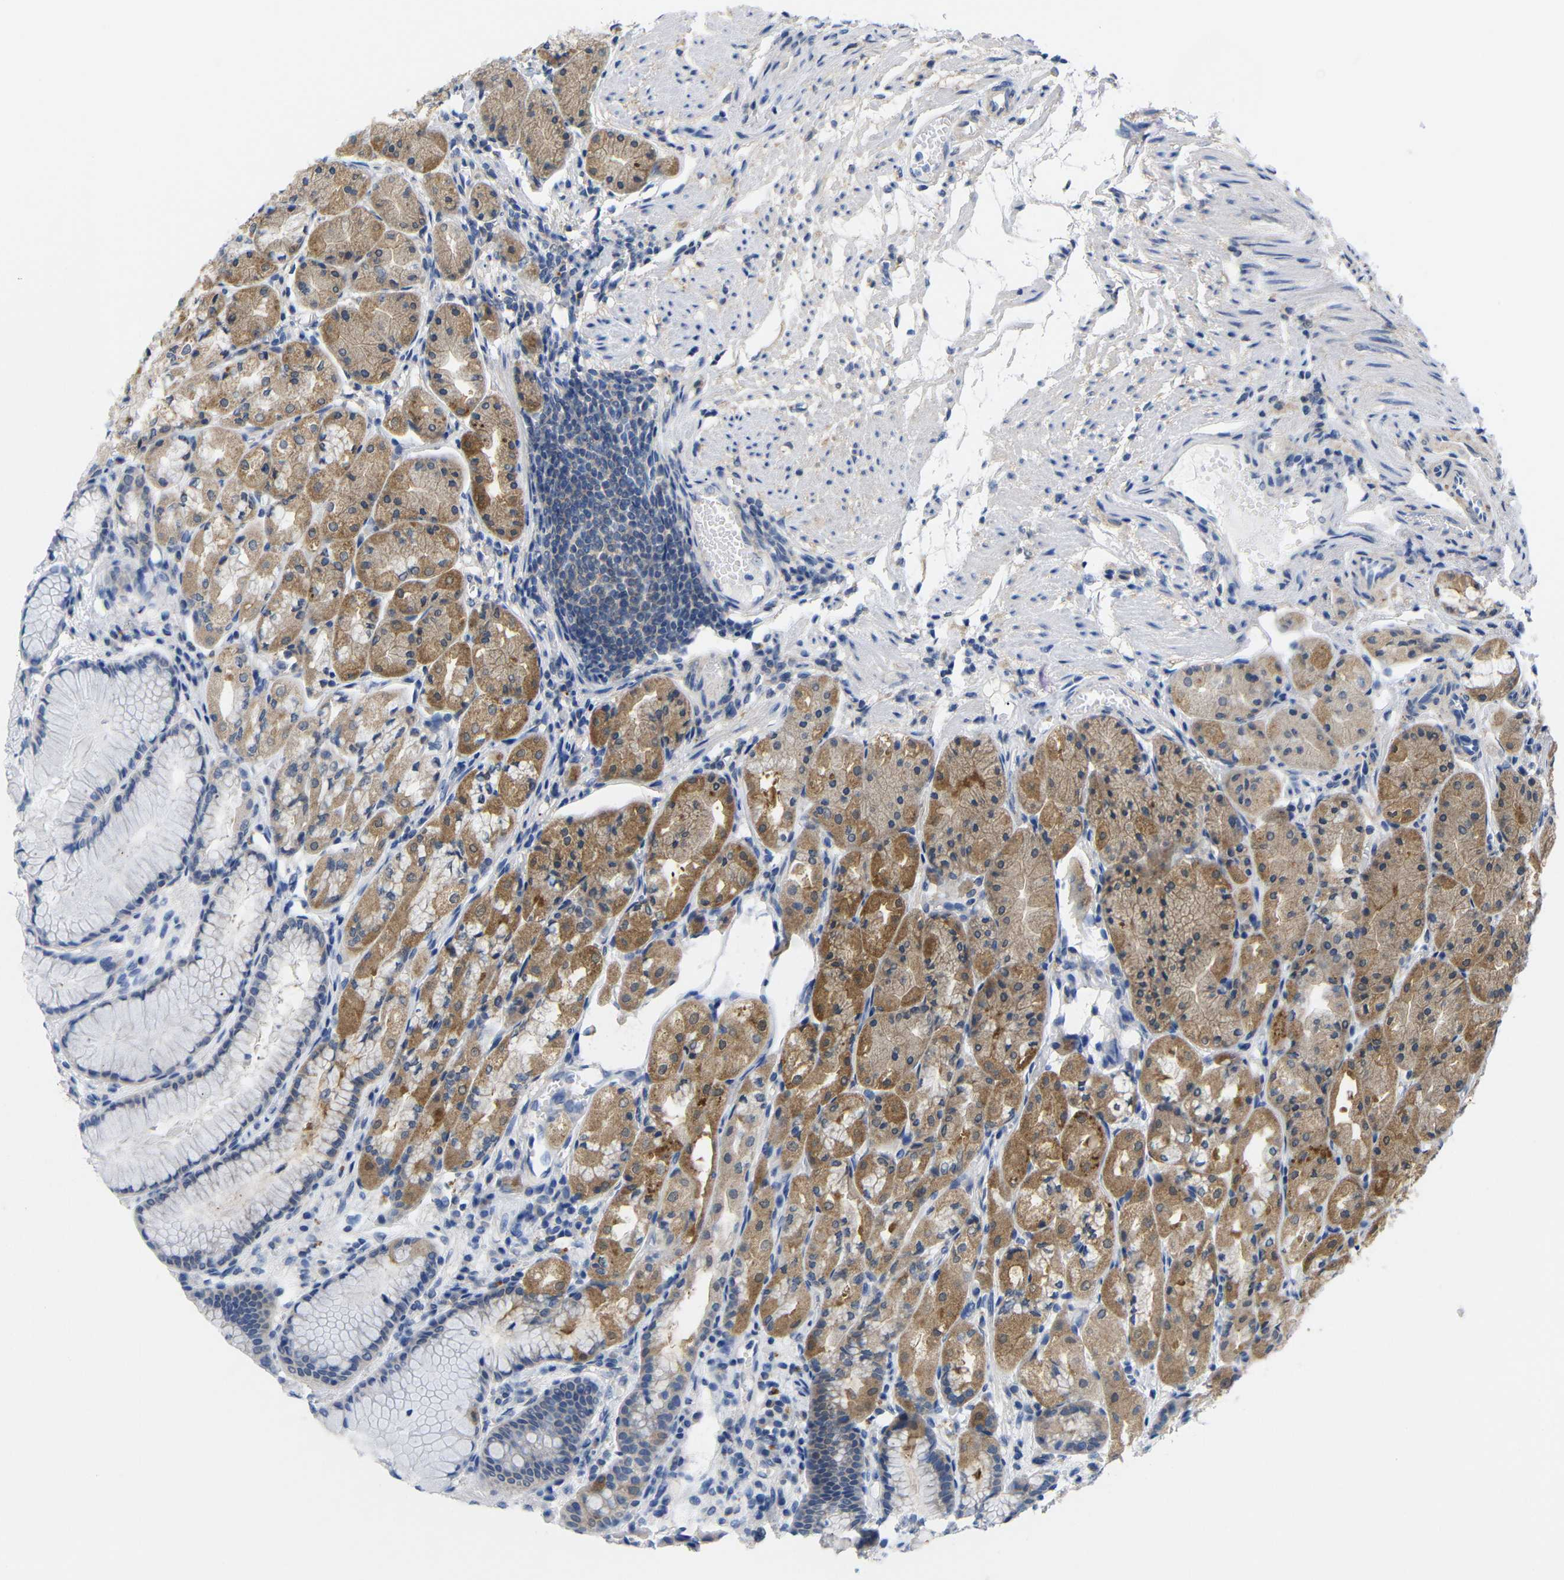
{"staining": {"intensity": "moderate", "quantity": "25%-75%", "location": "cytoplasmic/membranous"}, "tissue": "stomach", "cell_type": "Glandular cells", "image_type": "normal", "snomed": [{"axis": "morphology", "description": "Normal tissue, NOS"}, {"axis": "topography", "description": "Stomach, upper"}], "caption": "The photomicrograph demonstrates staining of normal stomach, revealing moderate cytoplasmic/membranous protein expression (brown color) within glandular cells.", "gene": "PEBP1", "patient": {"sex": "male", "age": 72}}